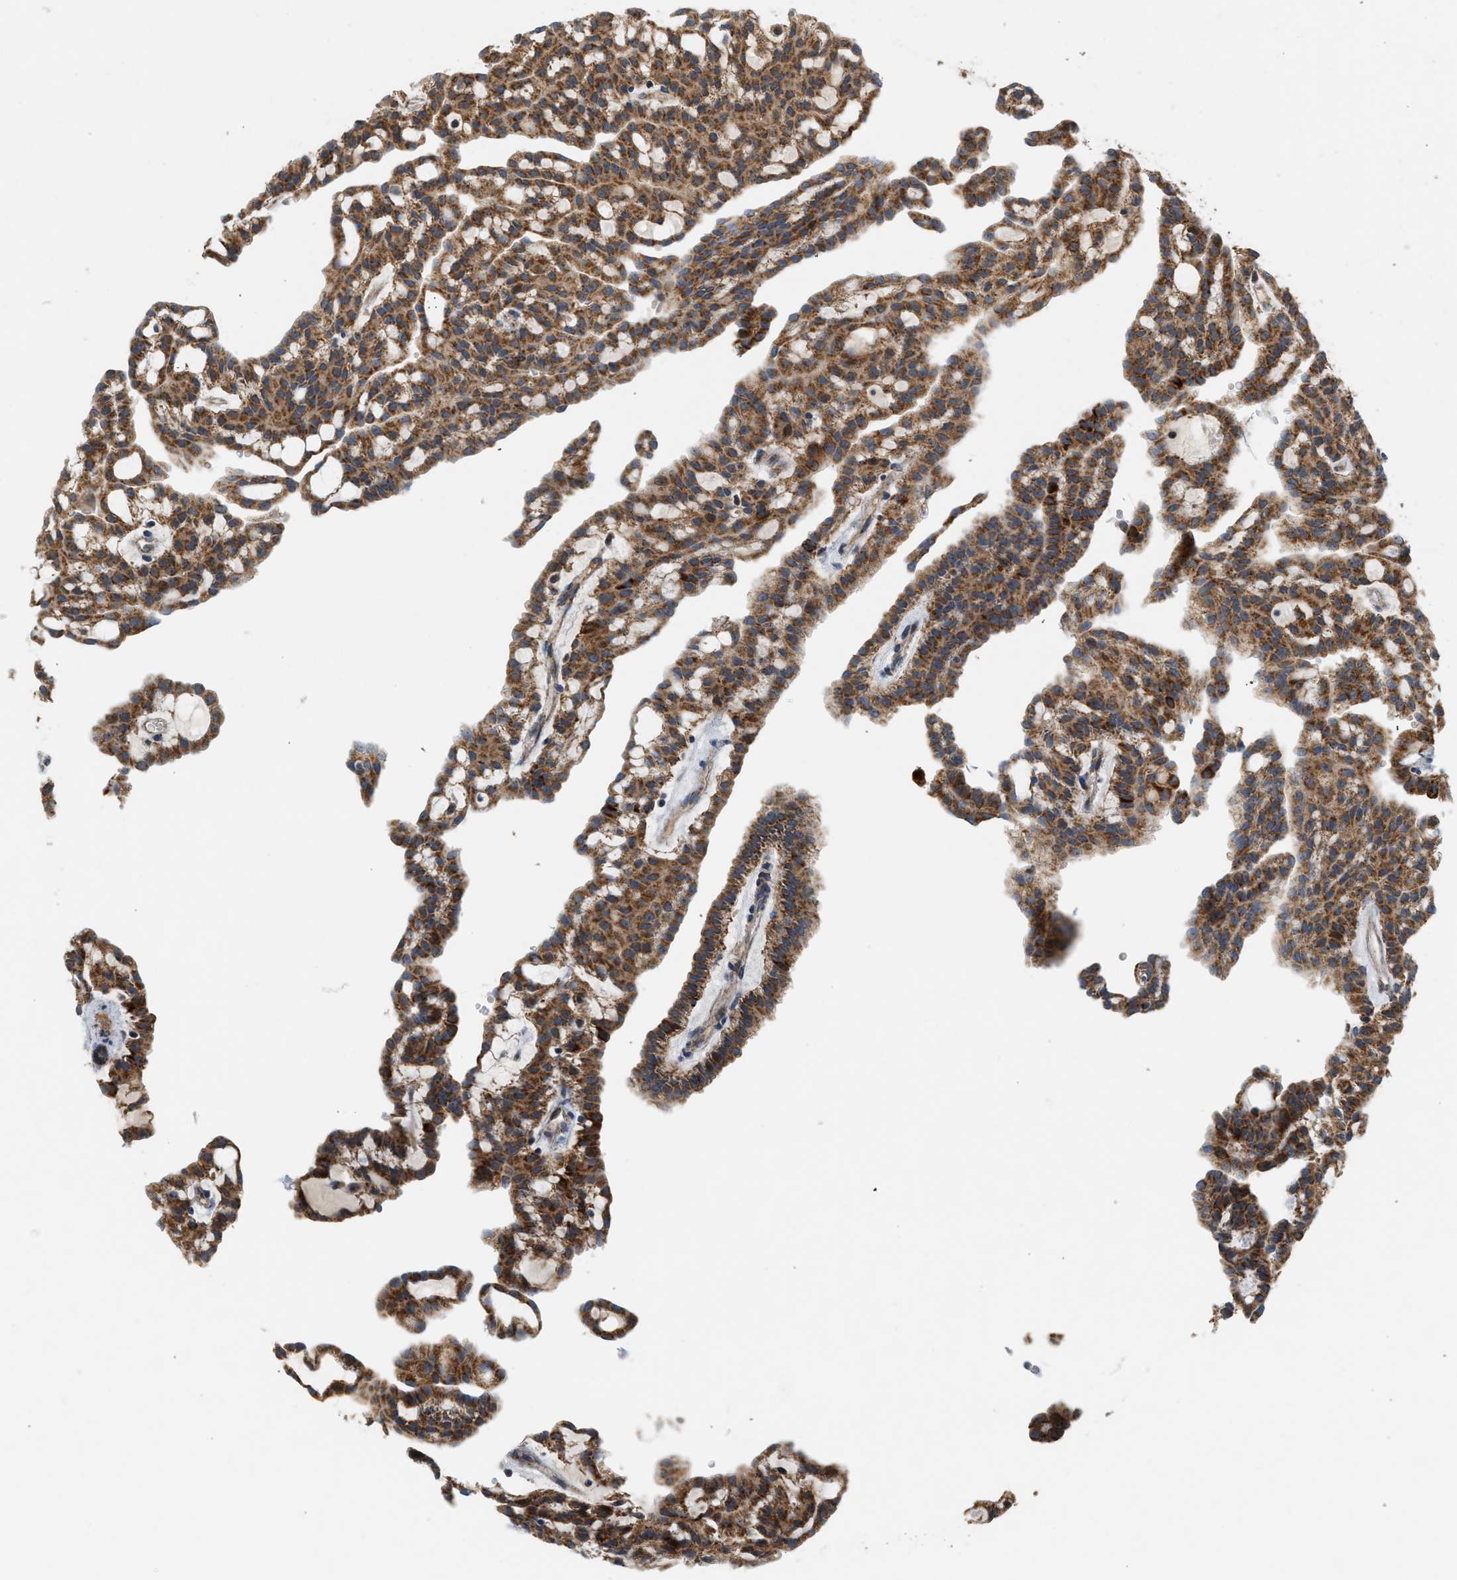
{"staining": {"intensity": "strong", "quantity": ">75%", "location": "cytoplasmic/membranous"}, "tissue": "renal cancer", "cell_type": "Tumor cells", "image_type": "cancer", "snomed": [{"axis": "morphology", "description": "Adenocarcinoma, NOS"}, {"axis": "topography", "description": "Kidney"}], "caption": "Protein staining of renal cancer (adenocarcinoma) tissue shows strong cytoplasmic/membranous positivity in approximately >75% of tumor cells.", "gene": "MCU", "patient": {"sex": "male", "age": 63}}